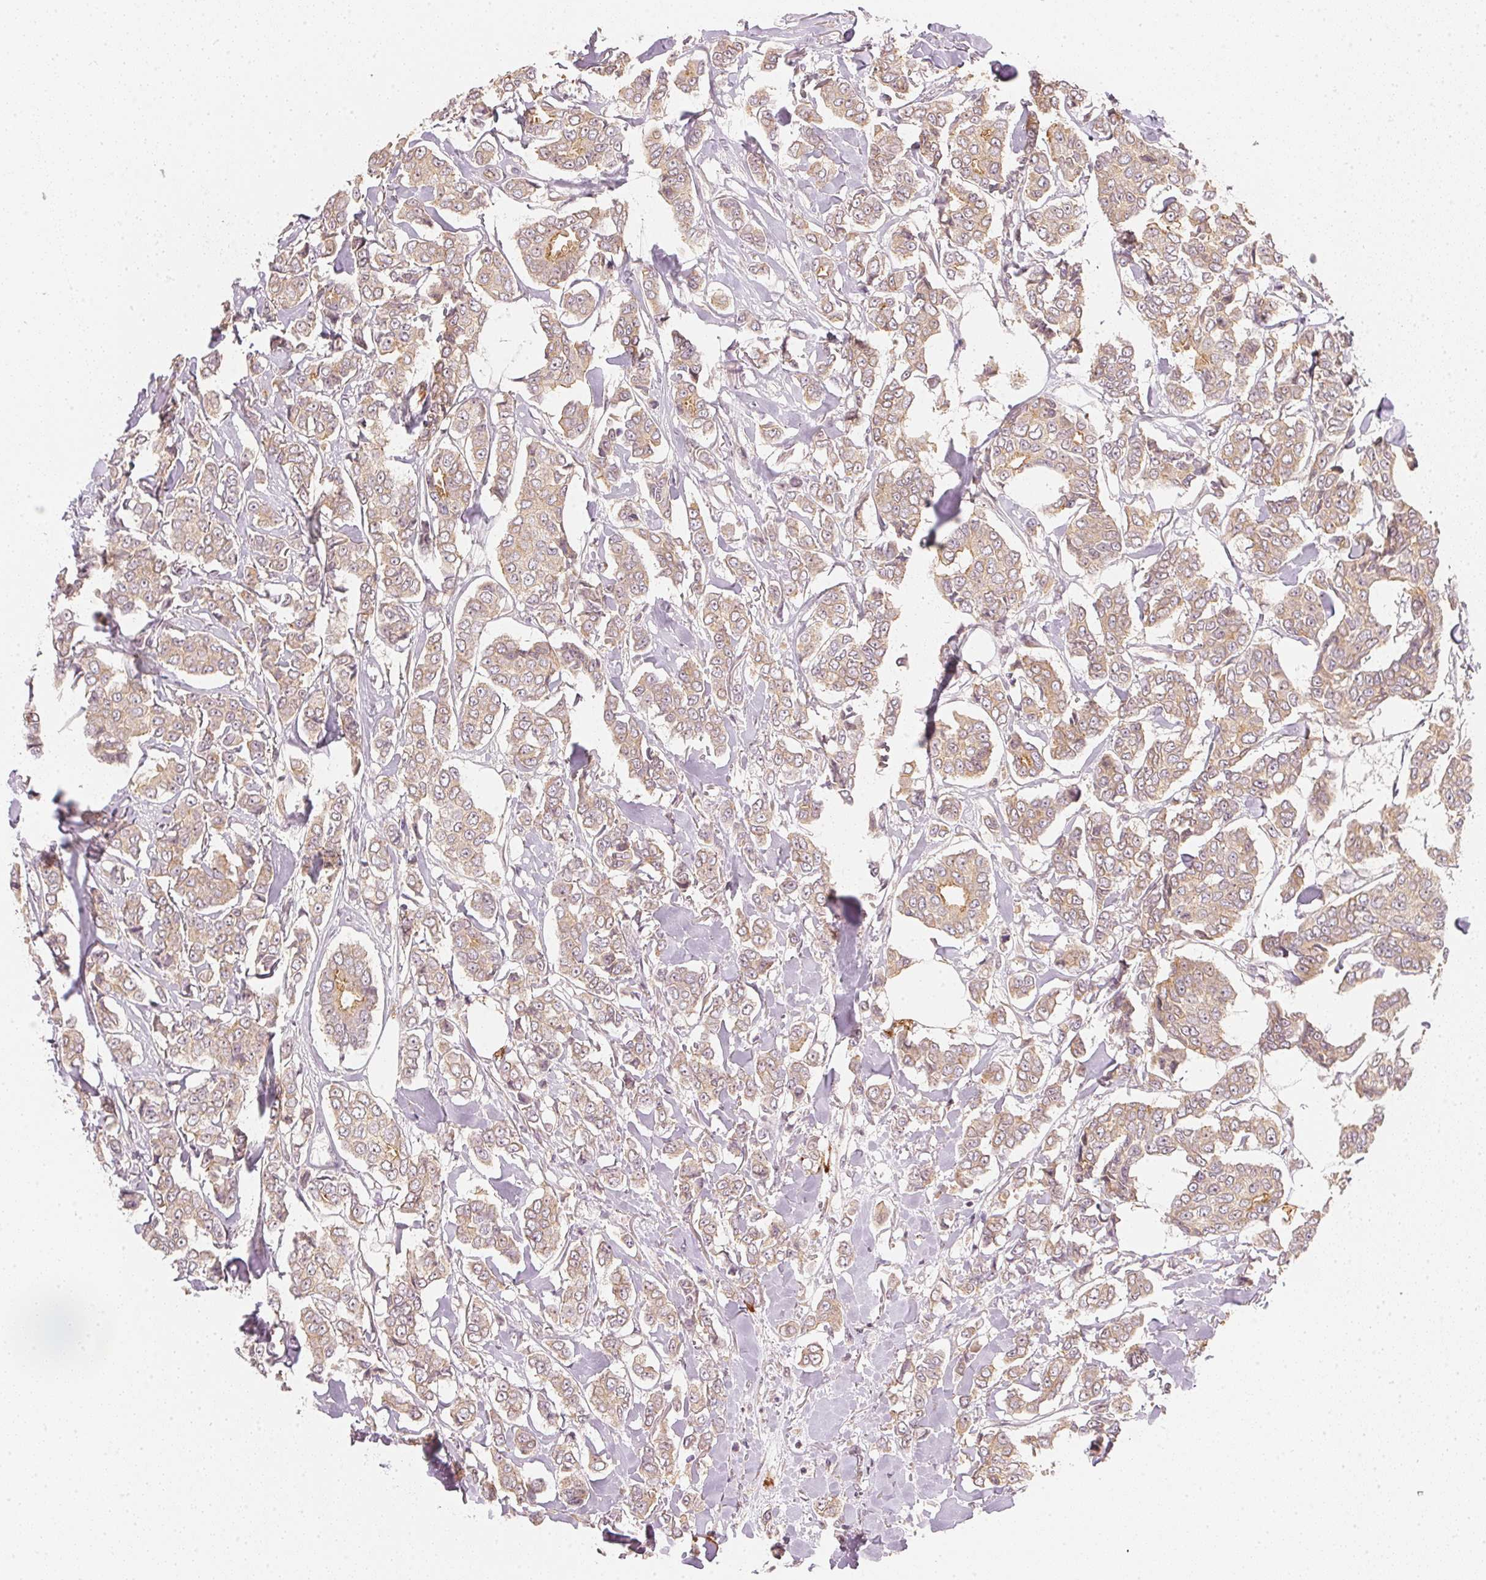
{"staining": {"intensity": "moderate", "quantity": ">75%", "location": "cytoplasmic/membranous"}, "tissue": "breast cancer", "cell_type": "Tumor cells", "image_type": "cancer", "snomed": [{"axis": "morphology", "description": "Duct carcinoma"}, {"axis": "topography", "description": "Breast"}], "caption": "Human breast intraductal carcinoma stained with a protein marker reveals moderate staining in tumor cells.", "gene": "WDR54", "patient": {"sex": "female", "age": 94}}